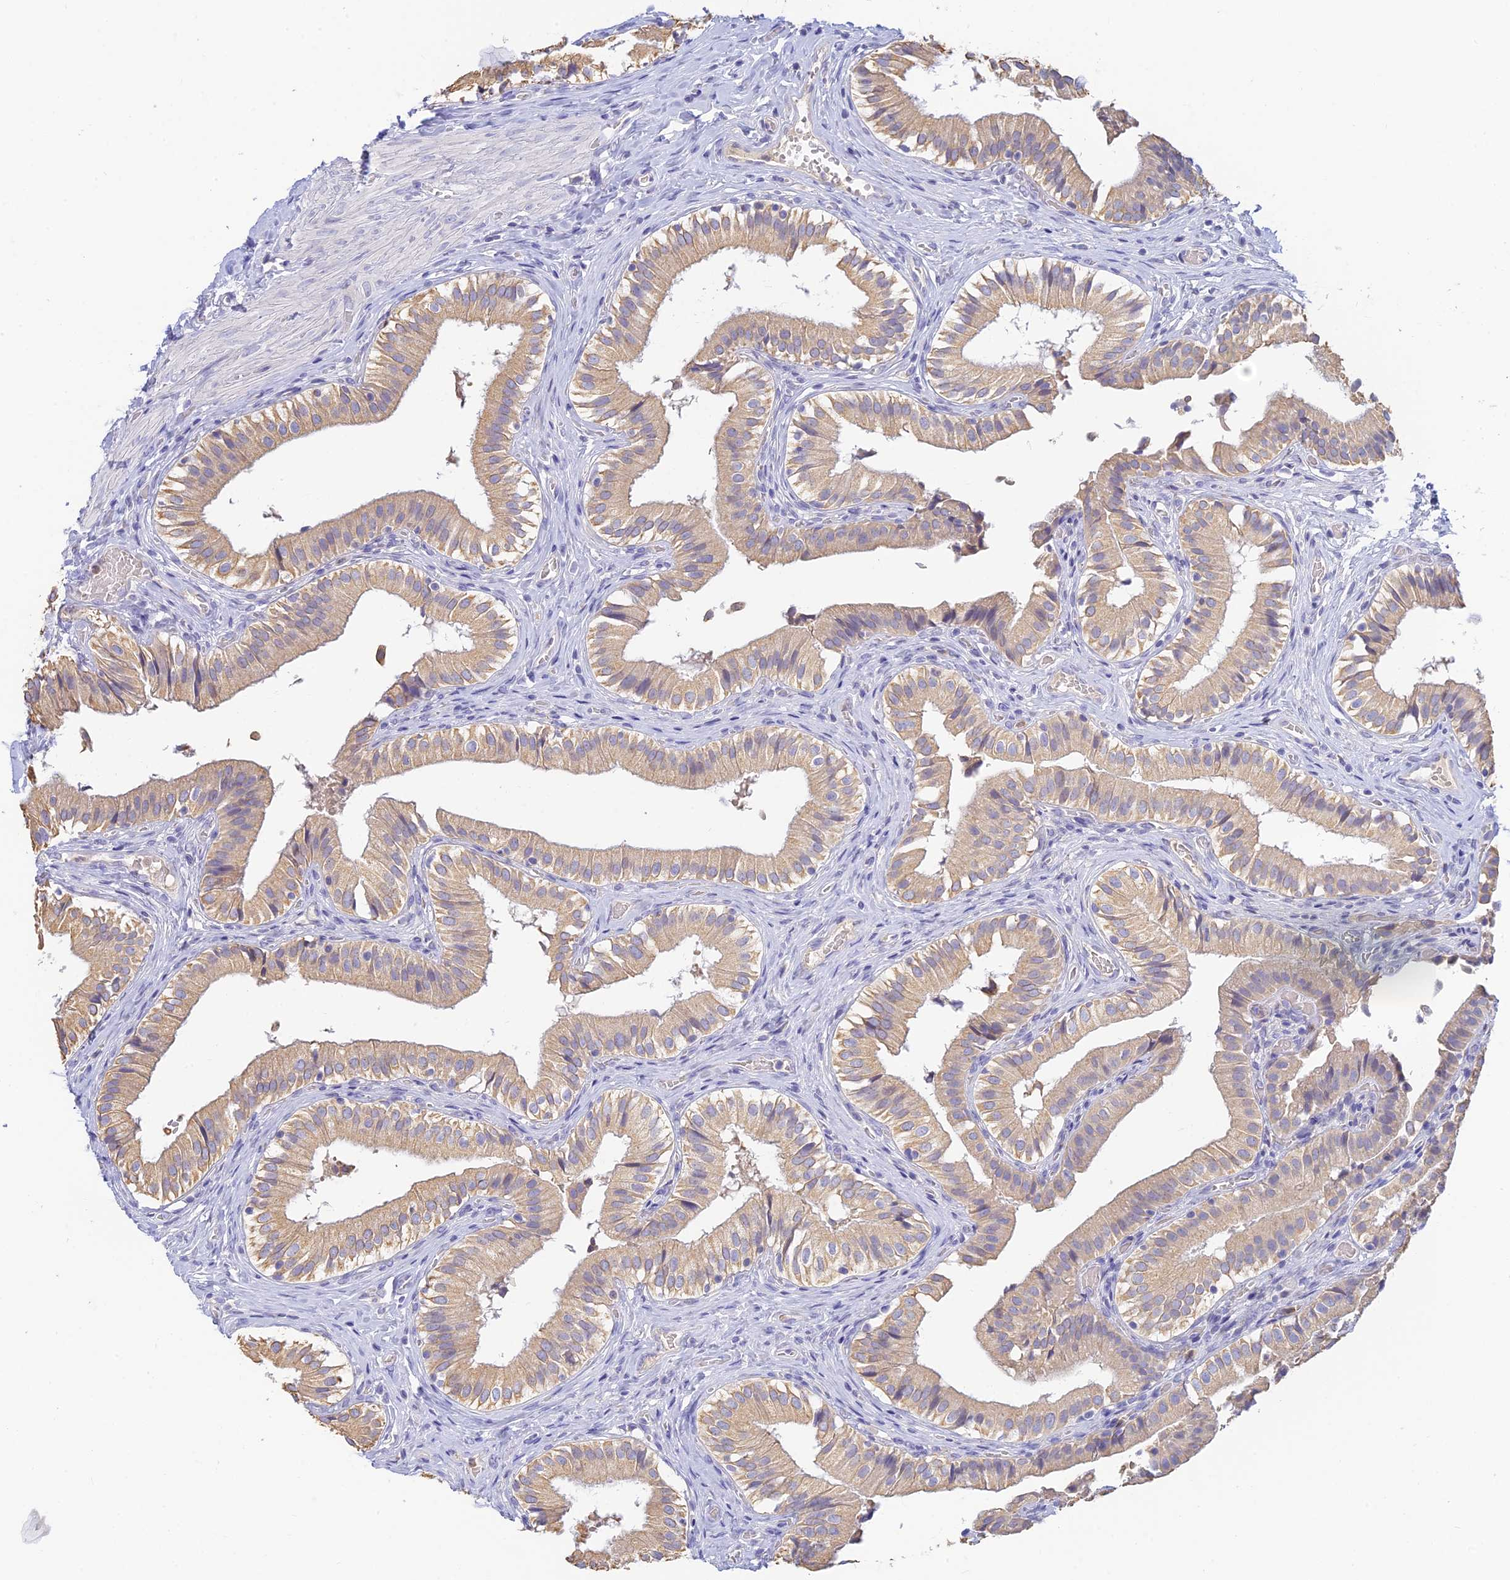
{"staining": {"intensity": "weak", "quantity": "25%-75%", "location": "cytoplasmic/membranous"}, "tissue": "gallbladder", "cell_type": "Glandular cells", "image_type": "normal", "snomed": [{"axis": "morphology", "description": "Normal tissue, NOS"}, {"axis": "topography", "description": "Gallbladder"}], "caption": "Weak cytoplasmic/membranous positivity is appreciated in approximately 25%-75% of glandular cells in normal gallbladder.", "gene": "INTS13", "patient": {"sex": "female", "age": 47}}